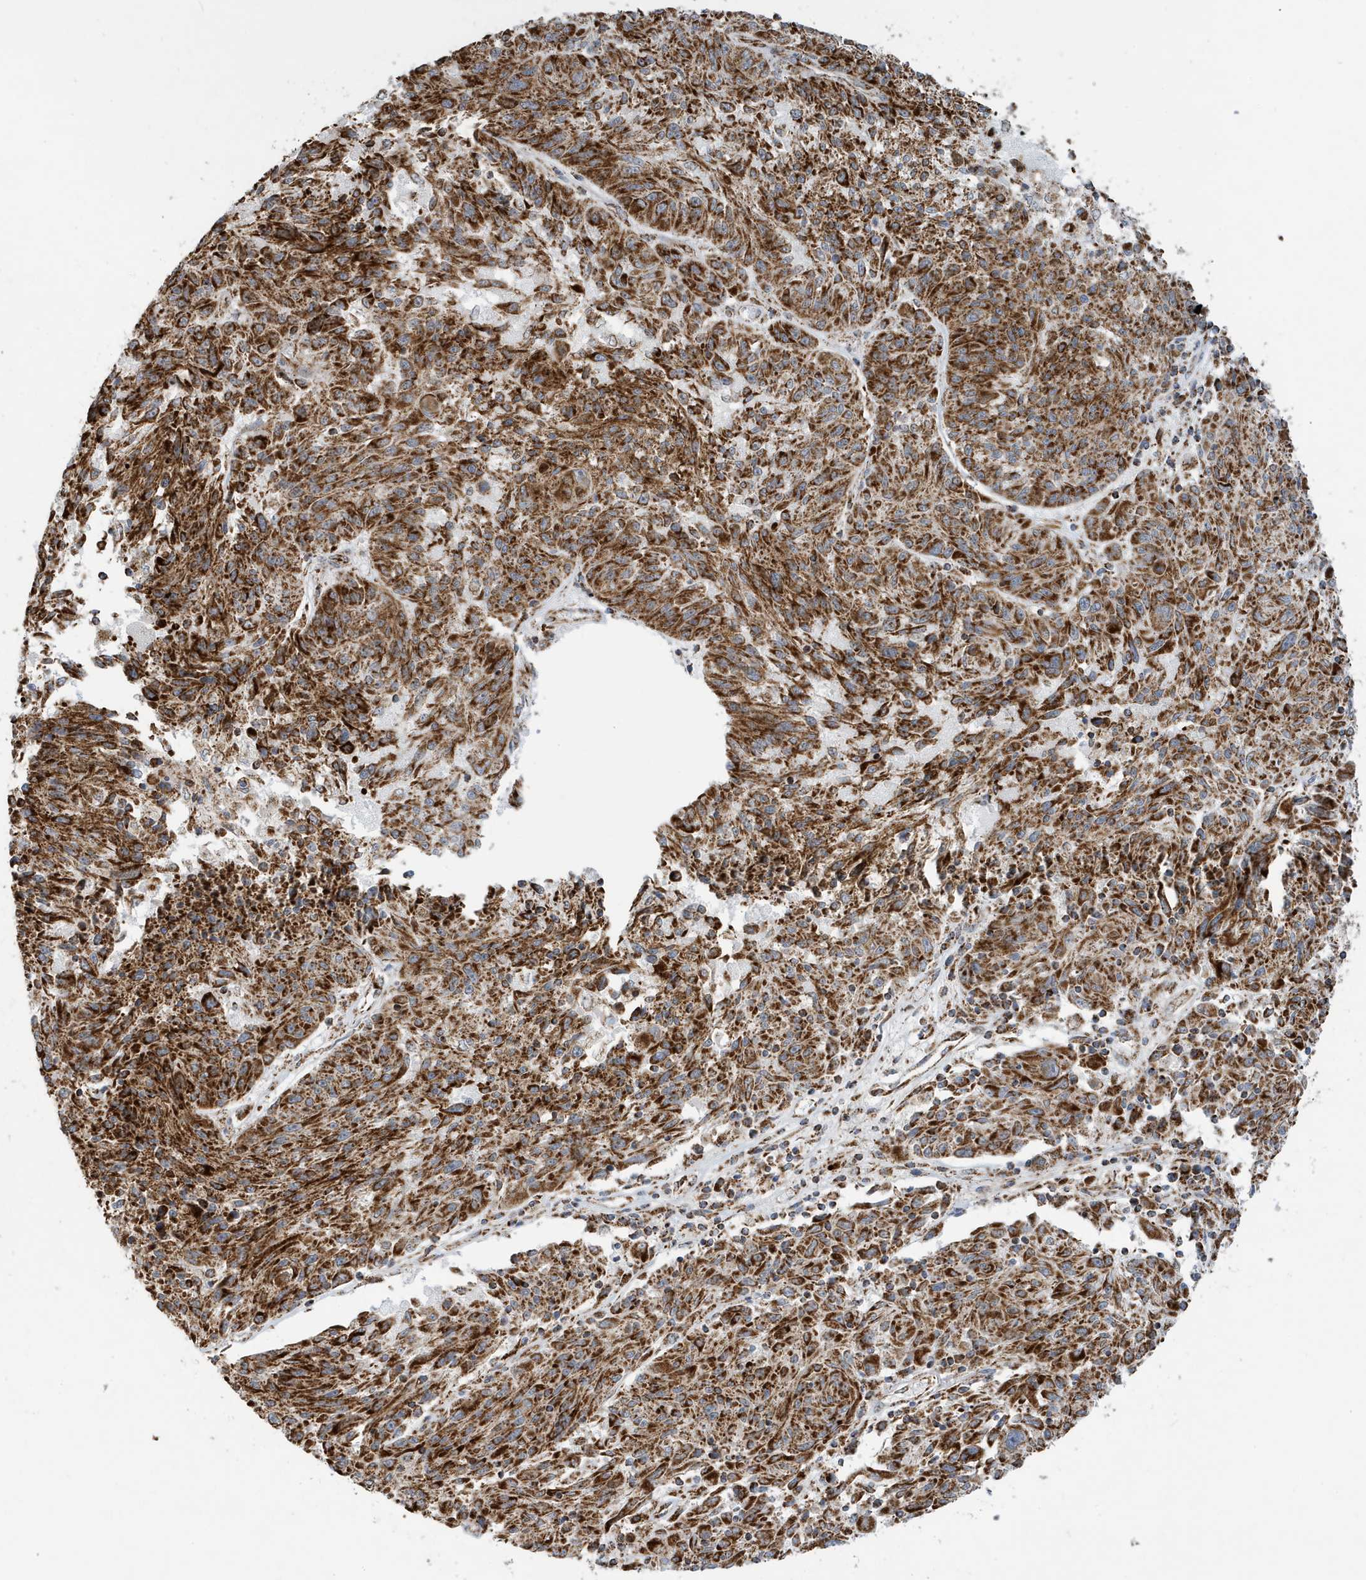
{"staining": {"intensity": "strong", "quantity": ">75%", "location": "cytoplasmic/membranous"}, "tissue": "melanoma", "cell_type": "Tumor cells", "image_type": "cancer", "snomed": [{"axis": "morphology", "description": "Malignant melanoma, NOS"}, {"axis": "topography", "description": "Skin"}], "caption": "The photomicrograph shows immunohistochemical staining of malignant melanoma. There is strong cytoplasmic/membranous positivity is appreciated in about >75% of tumor cells.", "gene": "MAN1A1", "patient": {"sex": "male", "age": 53}}